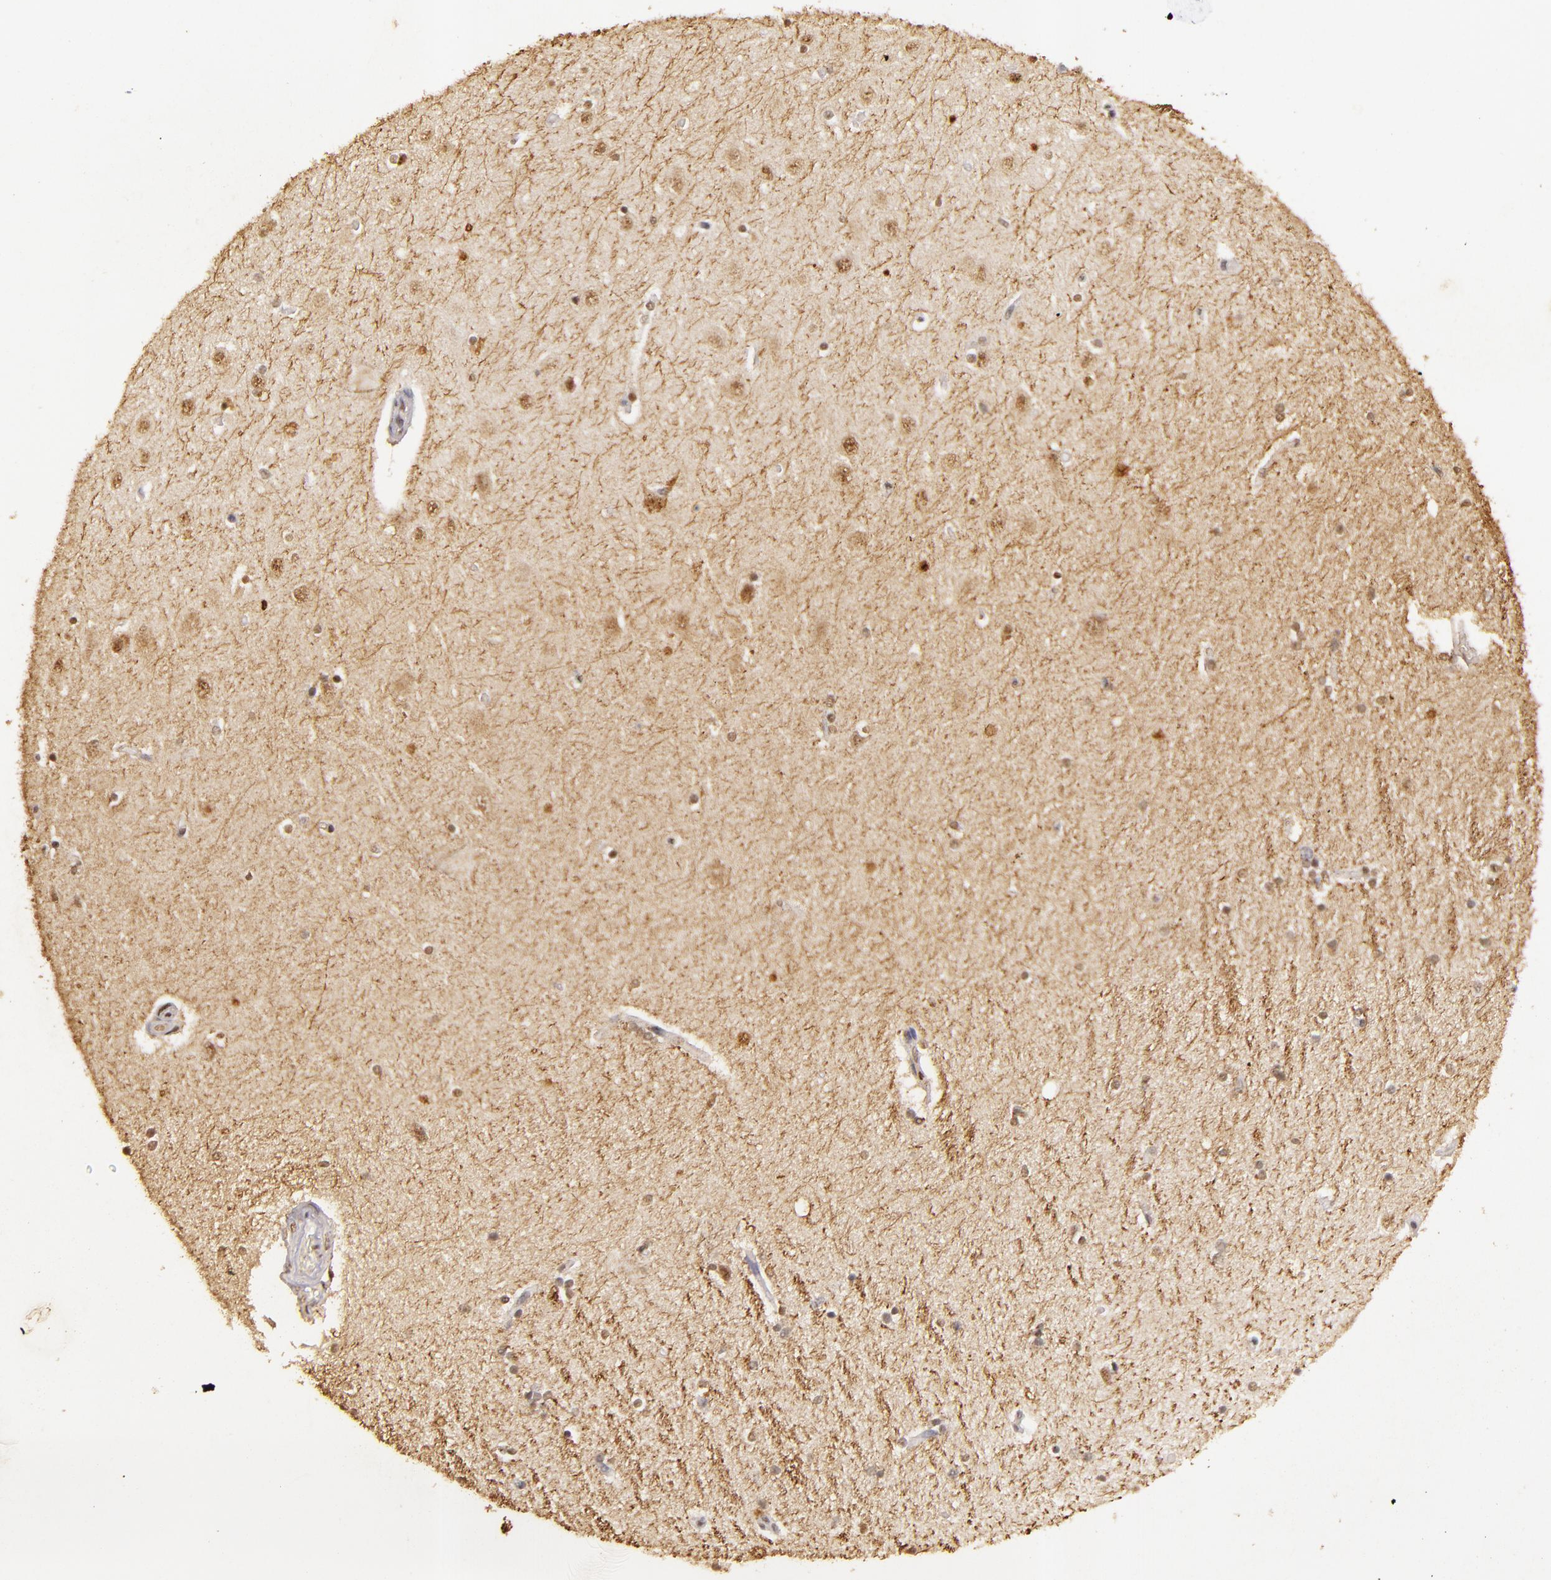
{"staining": {"intensity": "weak", "quantity": "<25%", "location": "nuclear"}, "tissue": "hippocampus", "cell_type": "Glial cells", "image_type": "normal", "snomed": [{"axis": "morphology", "description": "Normal tissue, NOS"}, {"axis": "topography", "description": "Hippocampus"}], "caption": "Normal hippocampus was stained to show a protein in brown. There is no significant expression in glial cells. (DAB (3,3'-diaminobenzidine) IHC with hematoxylin counter stain).", "gene": "CBX3", "patient": {"sex": "female", "age": 54}}